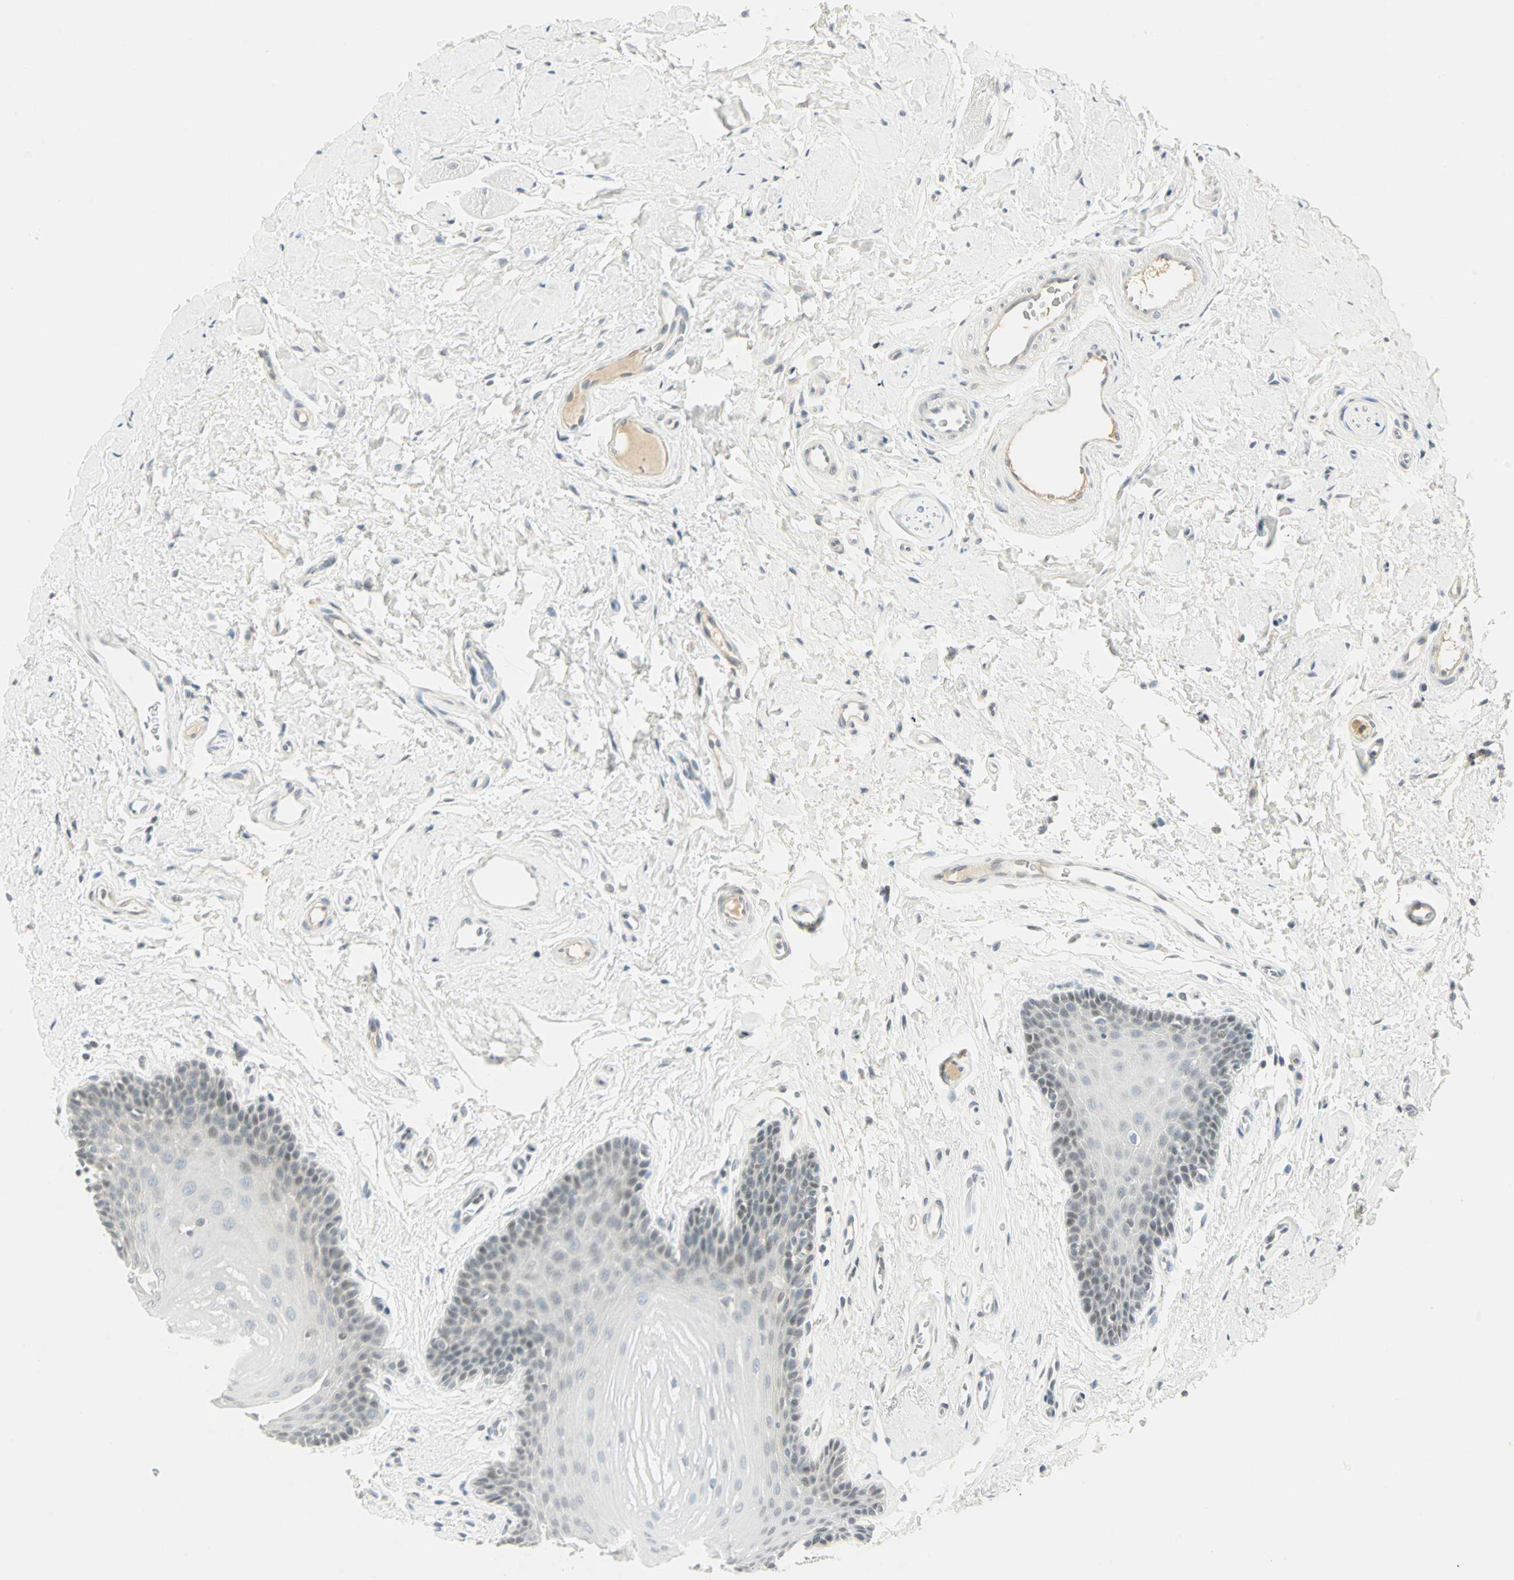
{"staining": {"intensity": "weak", "quantity": "<25%", "location": "nuclear"}, "tissue": "oral mucosa", "cell_type": "Squamous epithelial cells", "image_type": "normal", "snomed": [{"axis": "morphology", "description": "Normal tissue, NOS"}, {"axis": "topography", "description": "Oral tissue"}], "caption": "IHC image of benign human oral mucosa stained for a protein (brown), which demonstrates no staining in squamous epithelial cells.", "gene": "SMAD3", "patient": {"sex": "male", "age": 62}}